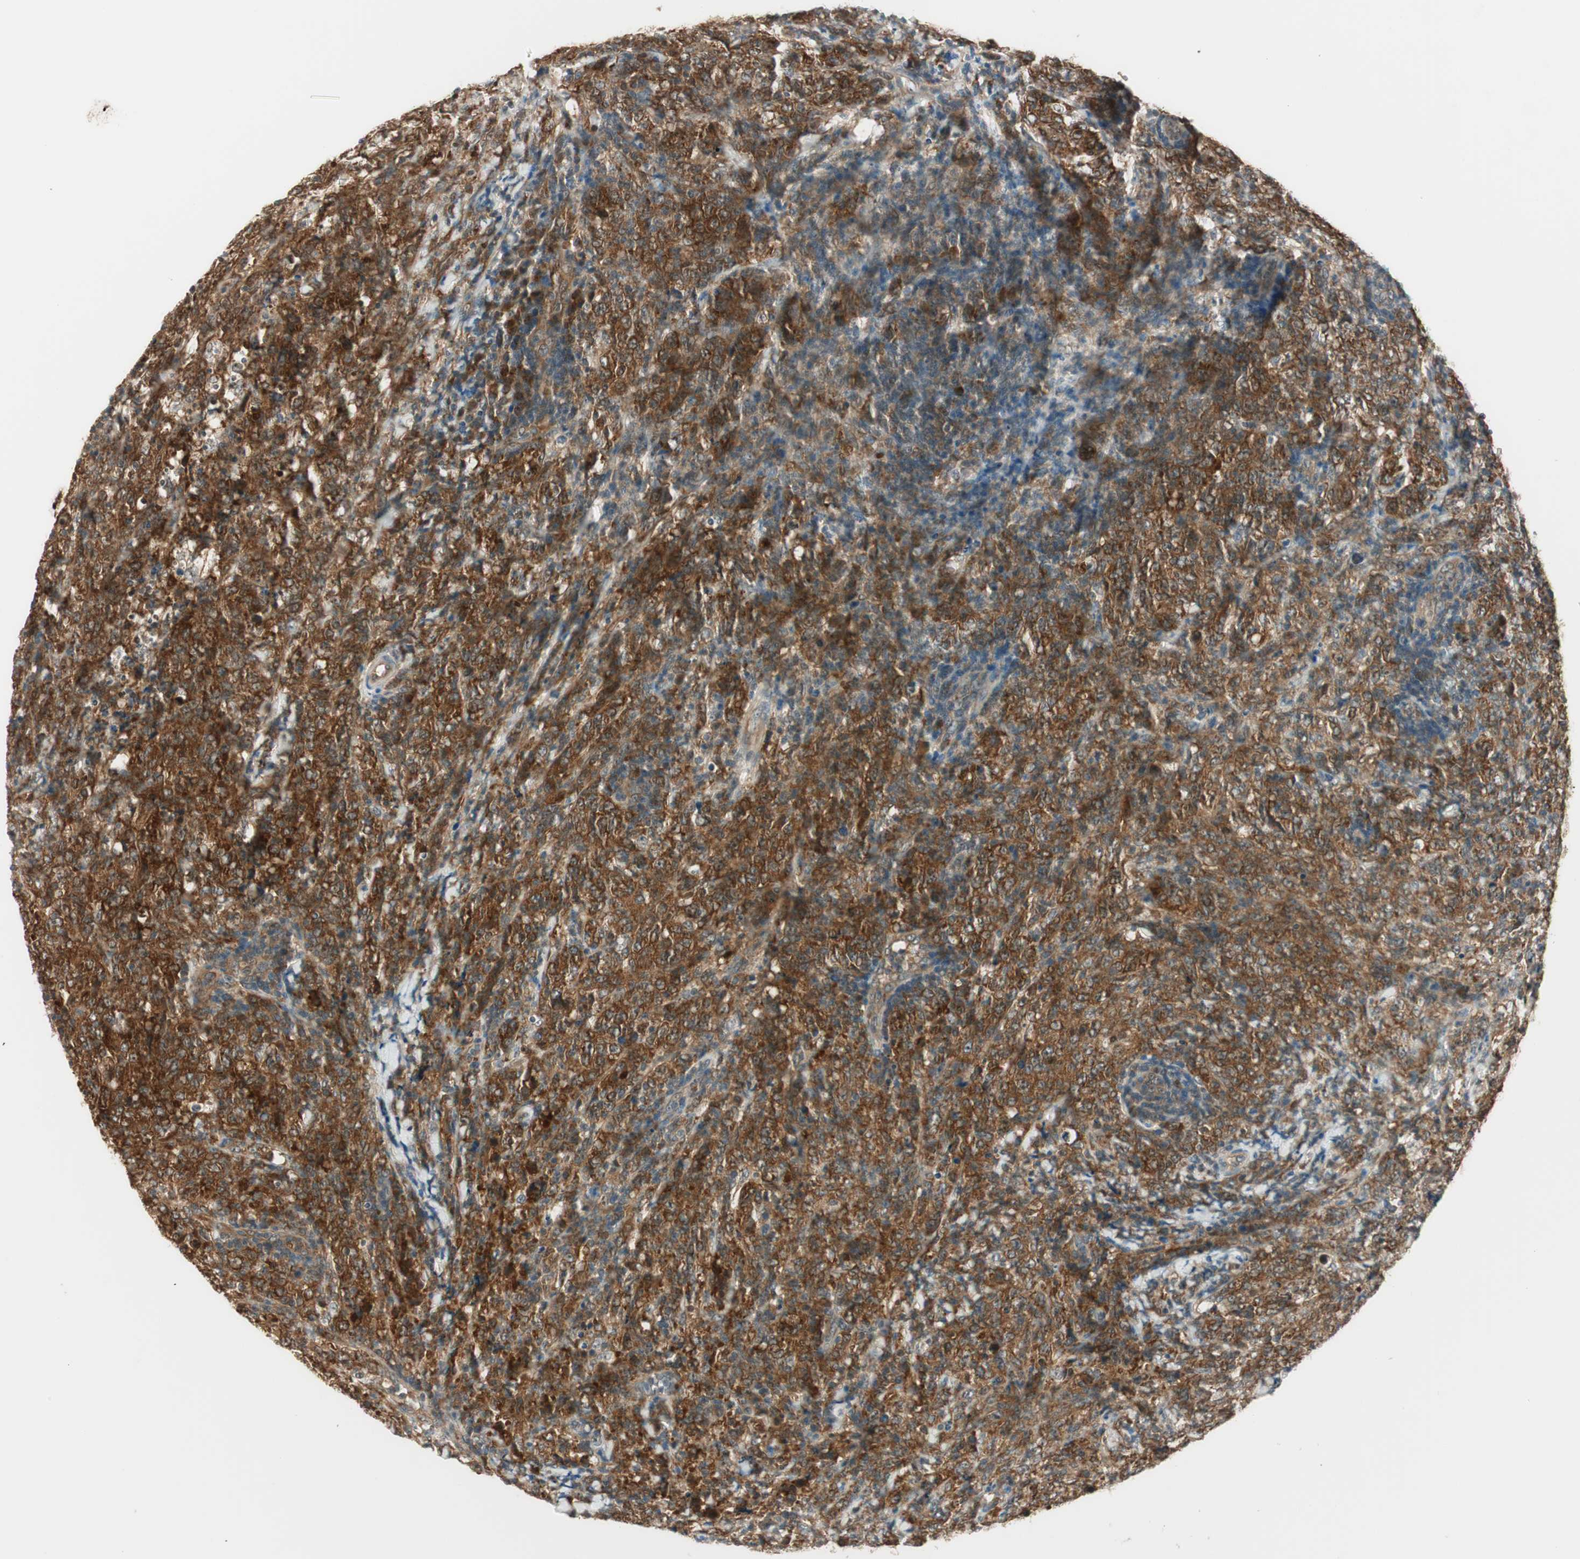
{"staining": {"intensity": "moderate", "quantity": ">75%", "location": "cytoplasmic/membranous"}, "tissue": "lymphoma", "cell_type": "Tumor cells", "image_type": "cancer", "snomed": [{"axis": "morphology", "description": "Malignant lymphoma, non-Hodgkin's type, High grade"}, {"axis": "topography", "description": "Tonsil"}], "caption": "Lymphoma stained with a brown dye shows moderate cytoplasmic/membranous positive positivity in about >75% of tumor cells.", "gene": "IPO5", "patient": {"sex": "female", "age": 36}}